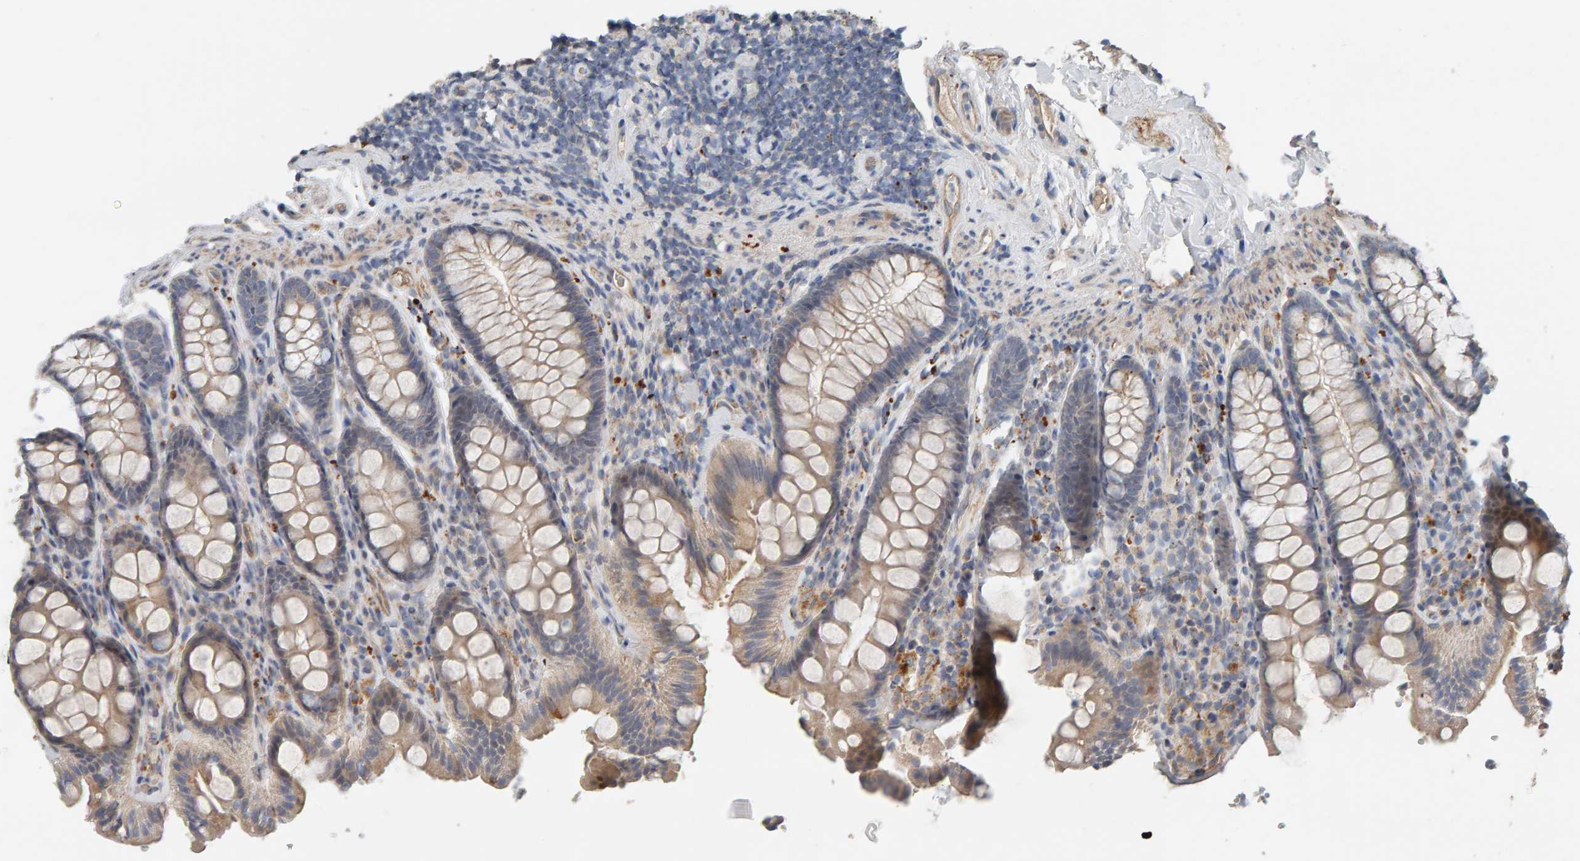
{"staining": {"intensity": "weak", "quantity": ">75%", "location": "cytoplasmic/membranous"}, "tissue": "colon", "cell_type": "Endothelial cells", "image_type": "normal", "snomed": [{"axis": "morphology", "description": "Normal tissue, NOS"}, {"axis": "topography", "description": "Colon"}, {"axis": "topography", "description": "Peripheral nerve tissue"}], "caption": "Immunohistochemistry of benign colon demonstrates low levels of weak cytoplasmic/membranous staining in approximately >75% of endothelial cells. Nuclei are stained in blue.", "gene": "IPPK", "patient": {"sex": "female", "age": 61}}